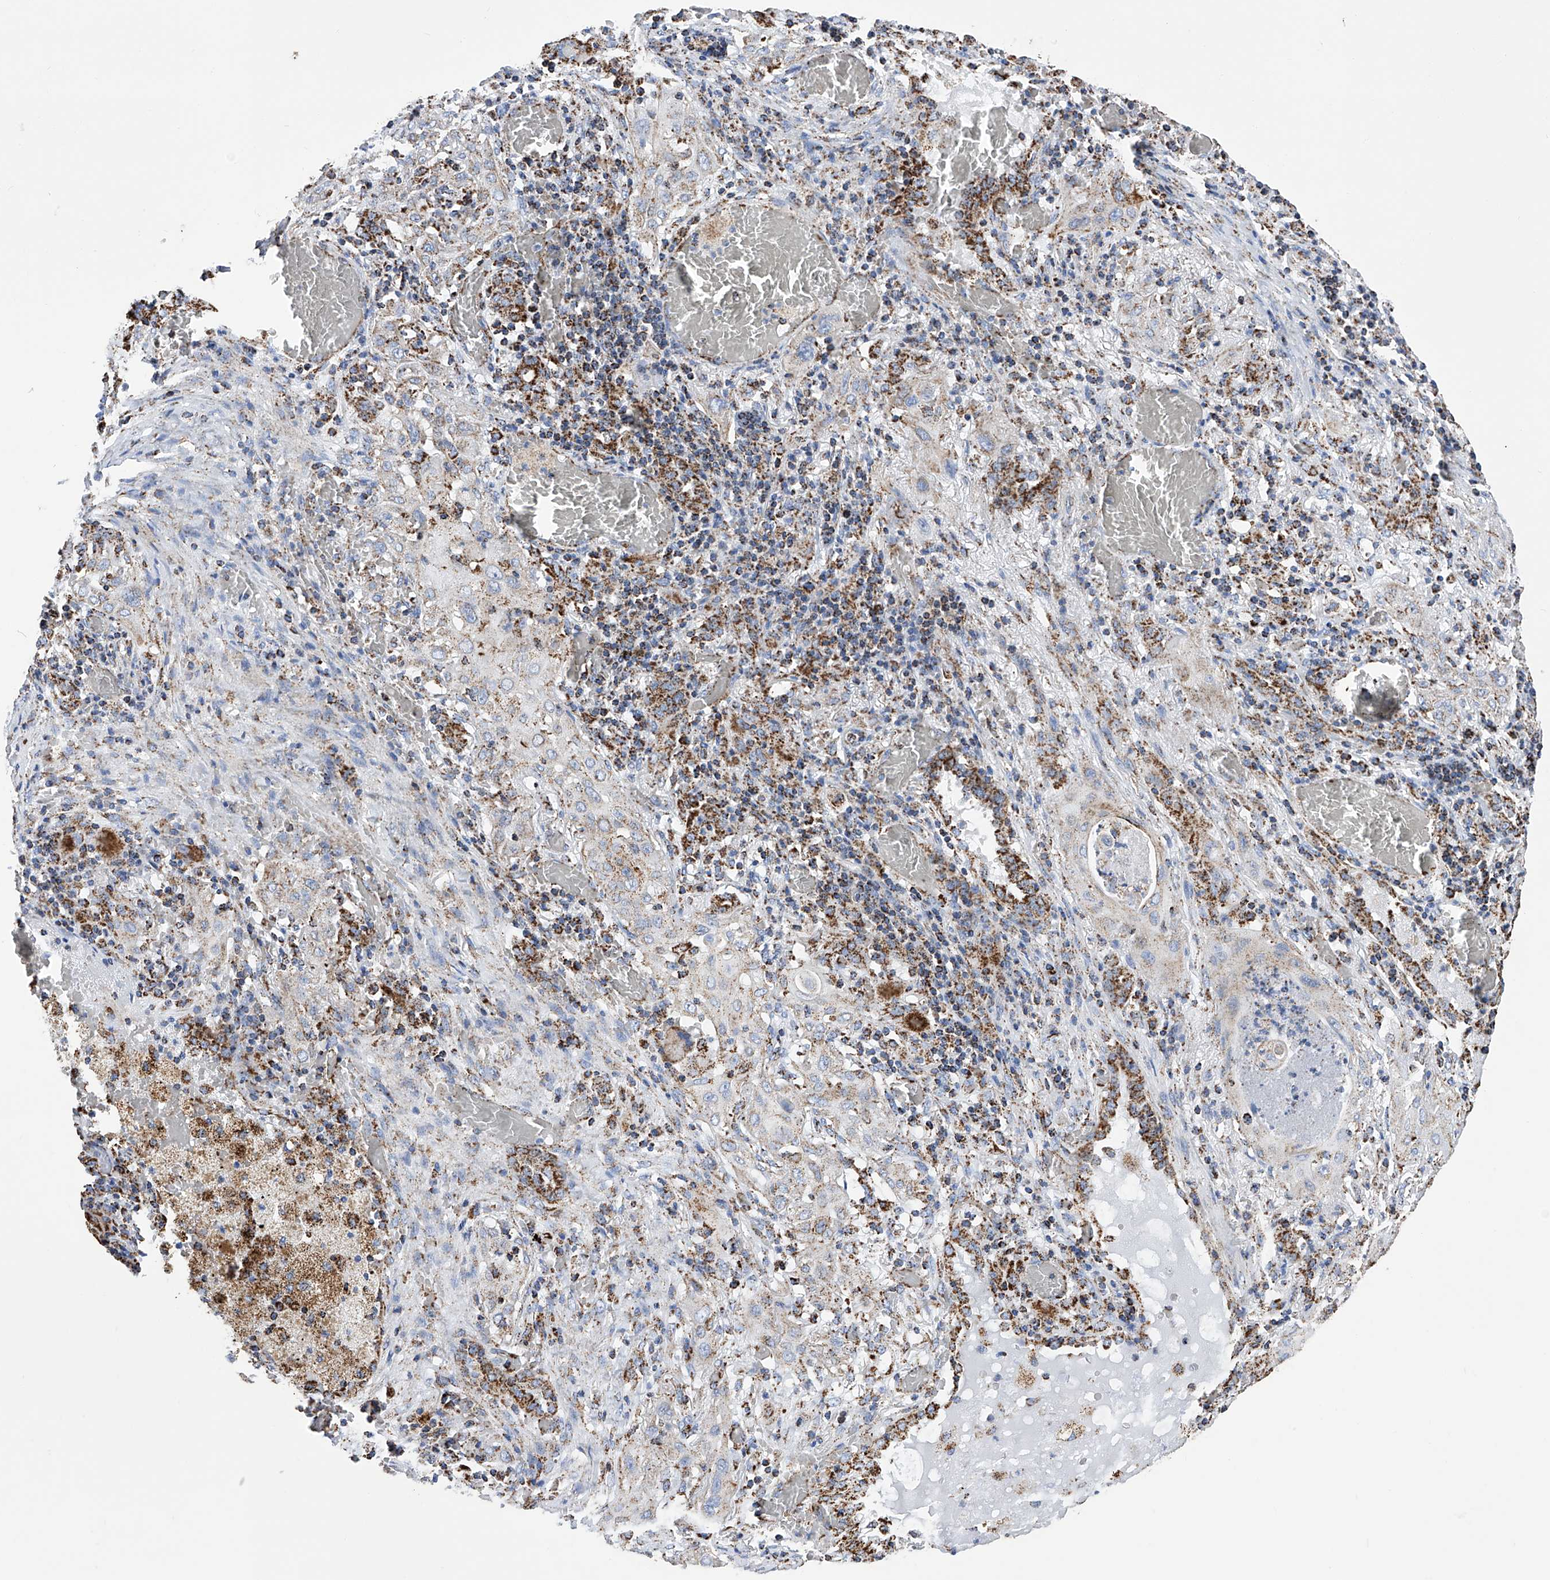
{"staining": {"intensity": "weak", "quantity": "25%-75%", "location": "cytoplasmic/membranous"}, "tissue": "lung cancer", "cell_type": "Tumor cells", "image_type": "cancer", "snomed": [{"axis": "morphology", "description": "Squamous cell carcinoma, NOS"}, {"axis": "topography", "description": "Lung"}], "caption": "Squamous cell carcinoma (lung) stained for a protein shows weak cytoplasmic/membranous positivity in tumor cells.", "gene": "ATP5PF", "patient": {"sex": "female", "age": 47}}